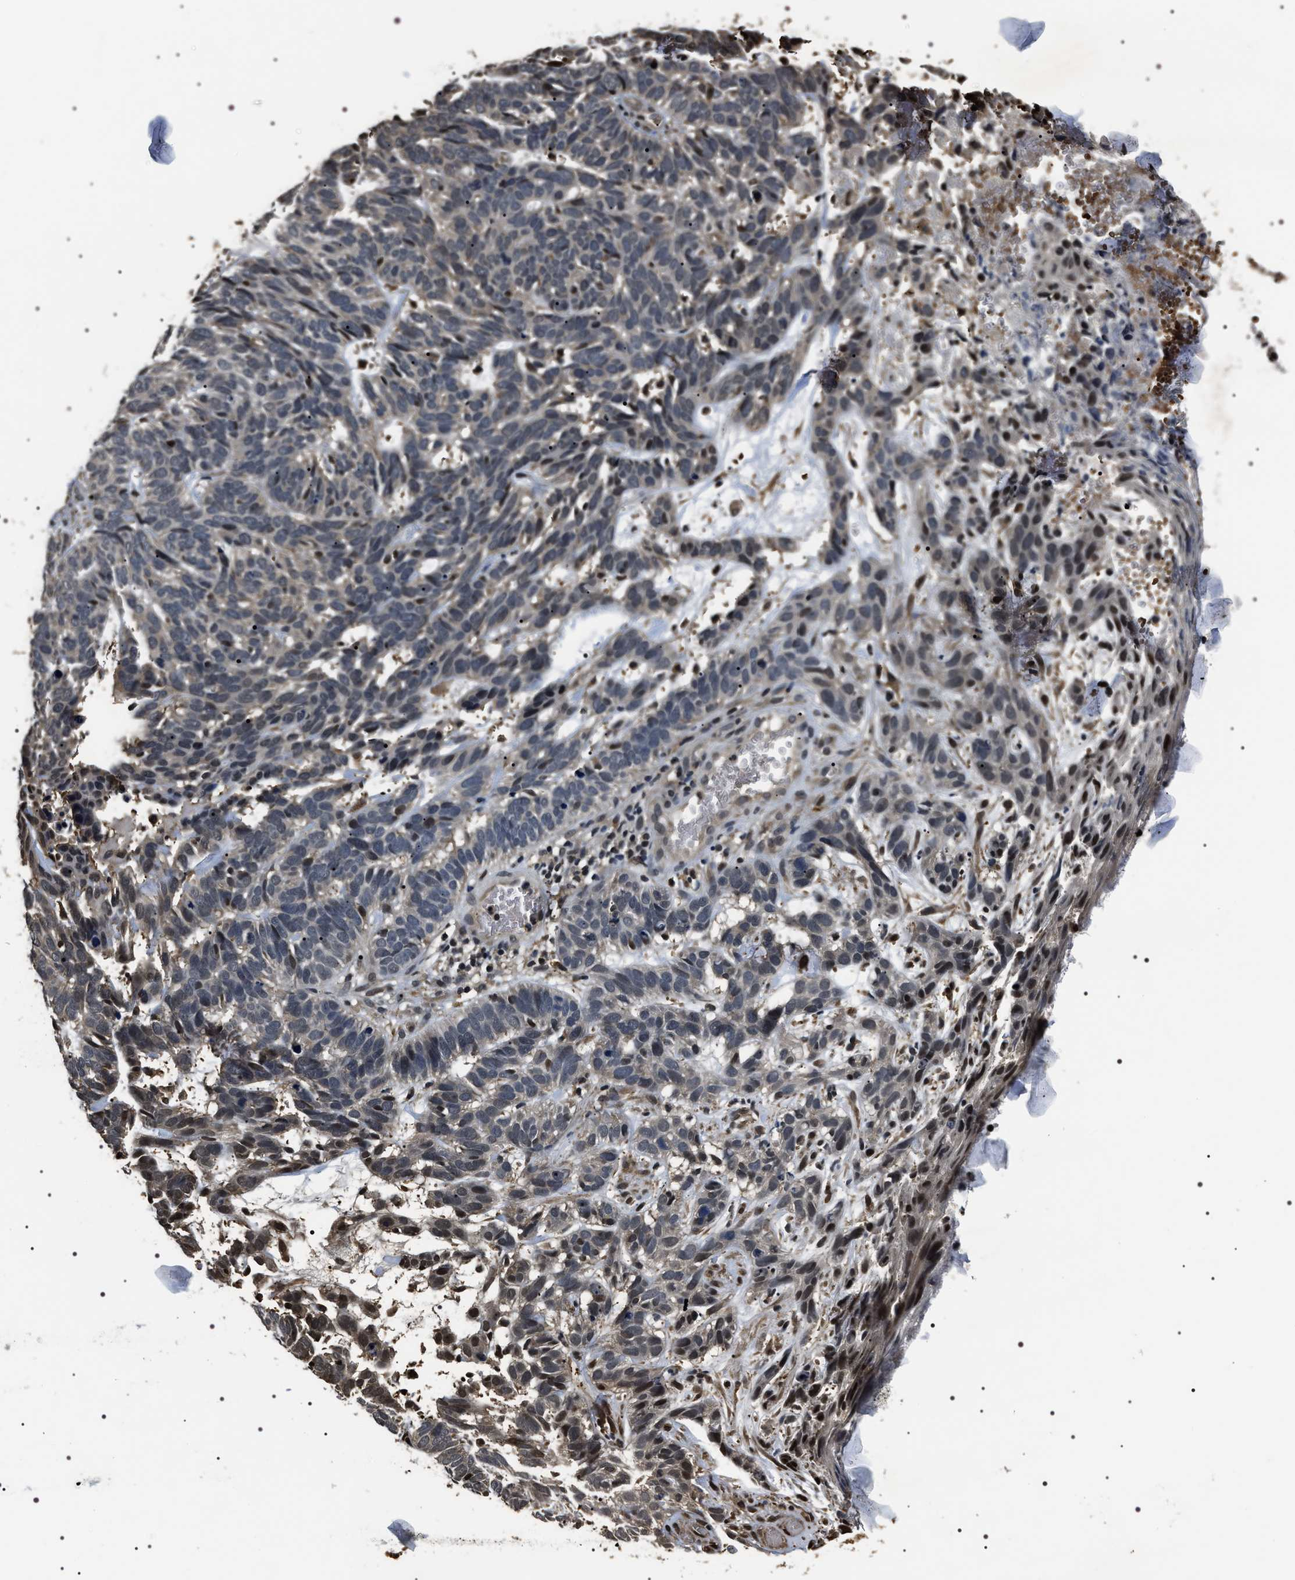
{"staining": {"intensity": "weak", "quantity": "<25%", "location": "cytoplasmic/membranous"}, "tissue": "skin cancer", "cell_type": "Tumor cells", "image_type": "cancer", "snomed": [{"axis": "morphology", "description": "Basal cell carcinoma"}, {"axis": "topography", "description": "Skin"}], "caption": "A high-resolution histopathology image shows immunohistochemistry staining of skin cancer, which displays no significant positivity in tumor cells.", "gene": "ARHGAP22", "patient": {"sex": "male", "age": 87}}